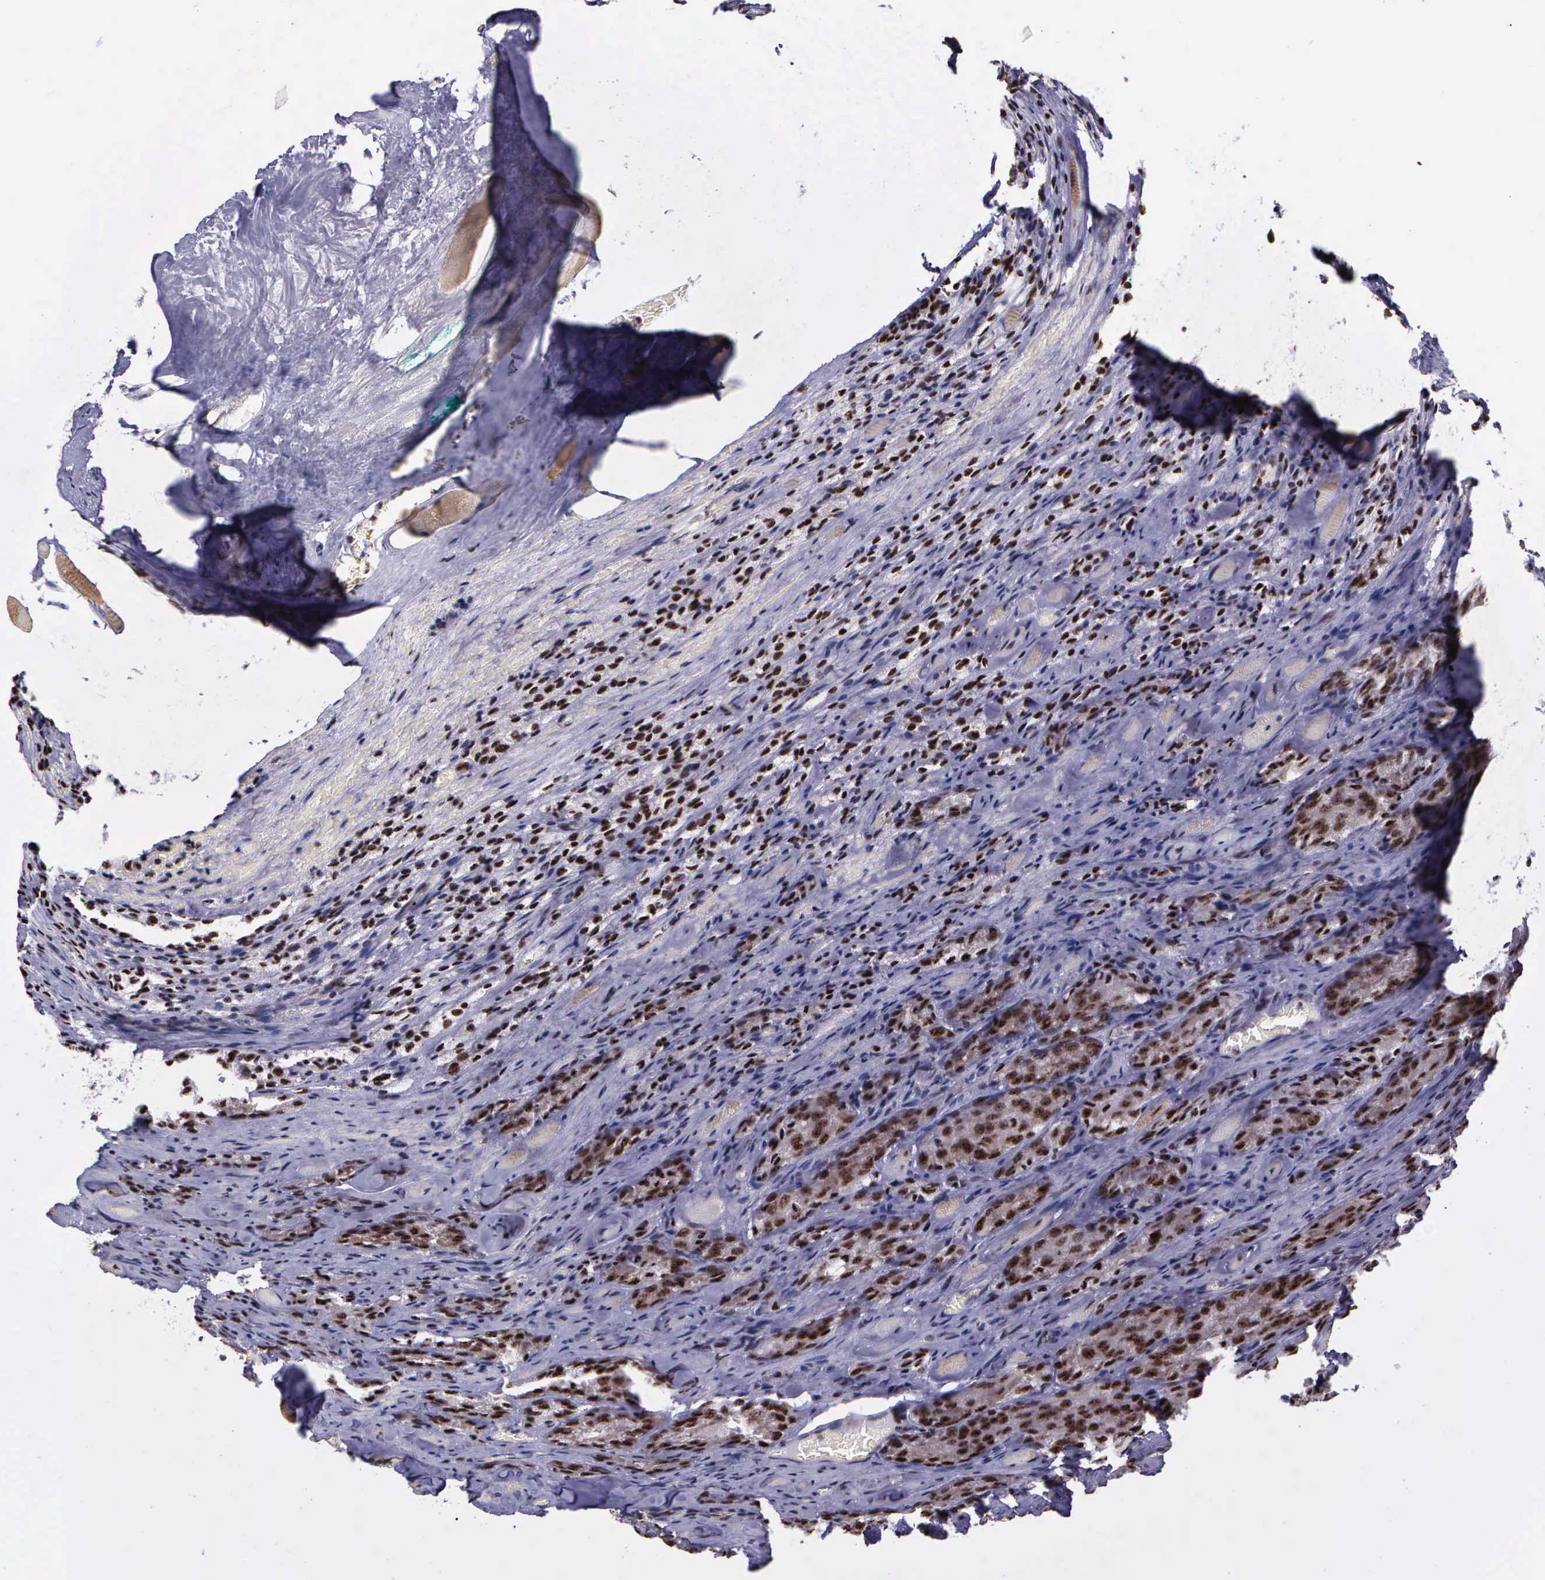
{"staining": {"intensity": "moderate", "quantity": ">75%", "location": "nuclear"}, "tissue": "prostate cancer", "cell_type": "Tumor cells", "image_type": "cancer", "snomed": [{"axis": "morphology", "description": "Adenocarcinoma, Medium grade"}, {"axis": "topography", "description": "Prostate"}], "caption": "Immunohistochemical staining of human adenocarcinoma (medium-grade) (prostate) demonstrates medium levels of moderate nuclear staining in approximately >75% of tumor cells. Immunohistochemistry (ihc) stains the protein of interest in brown and the nuclei are stained blue.", "gene": "FAM47A", "patient": {"sex": "male", "age": 60}}